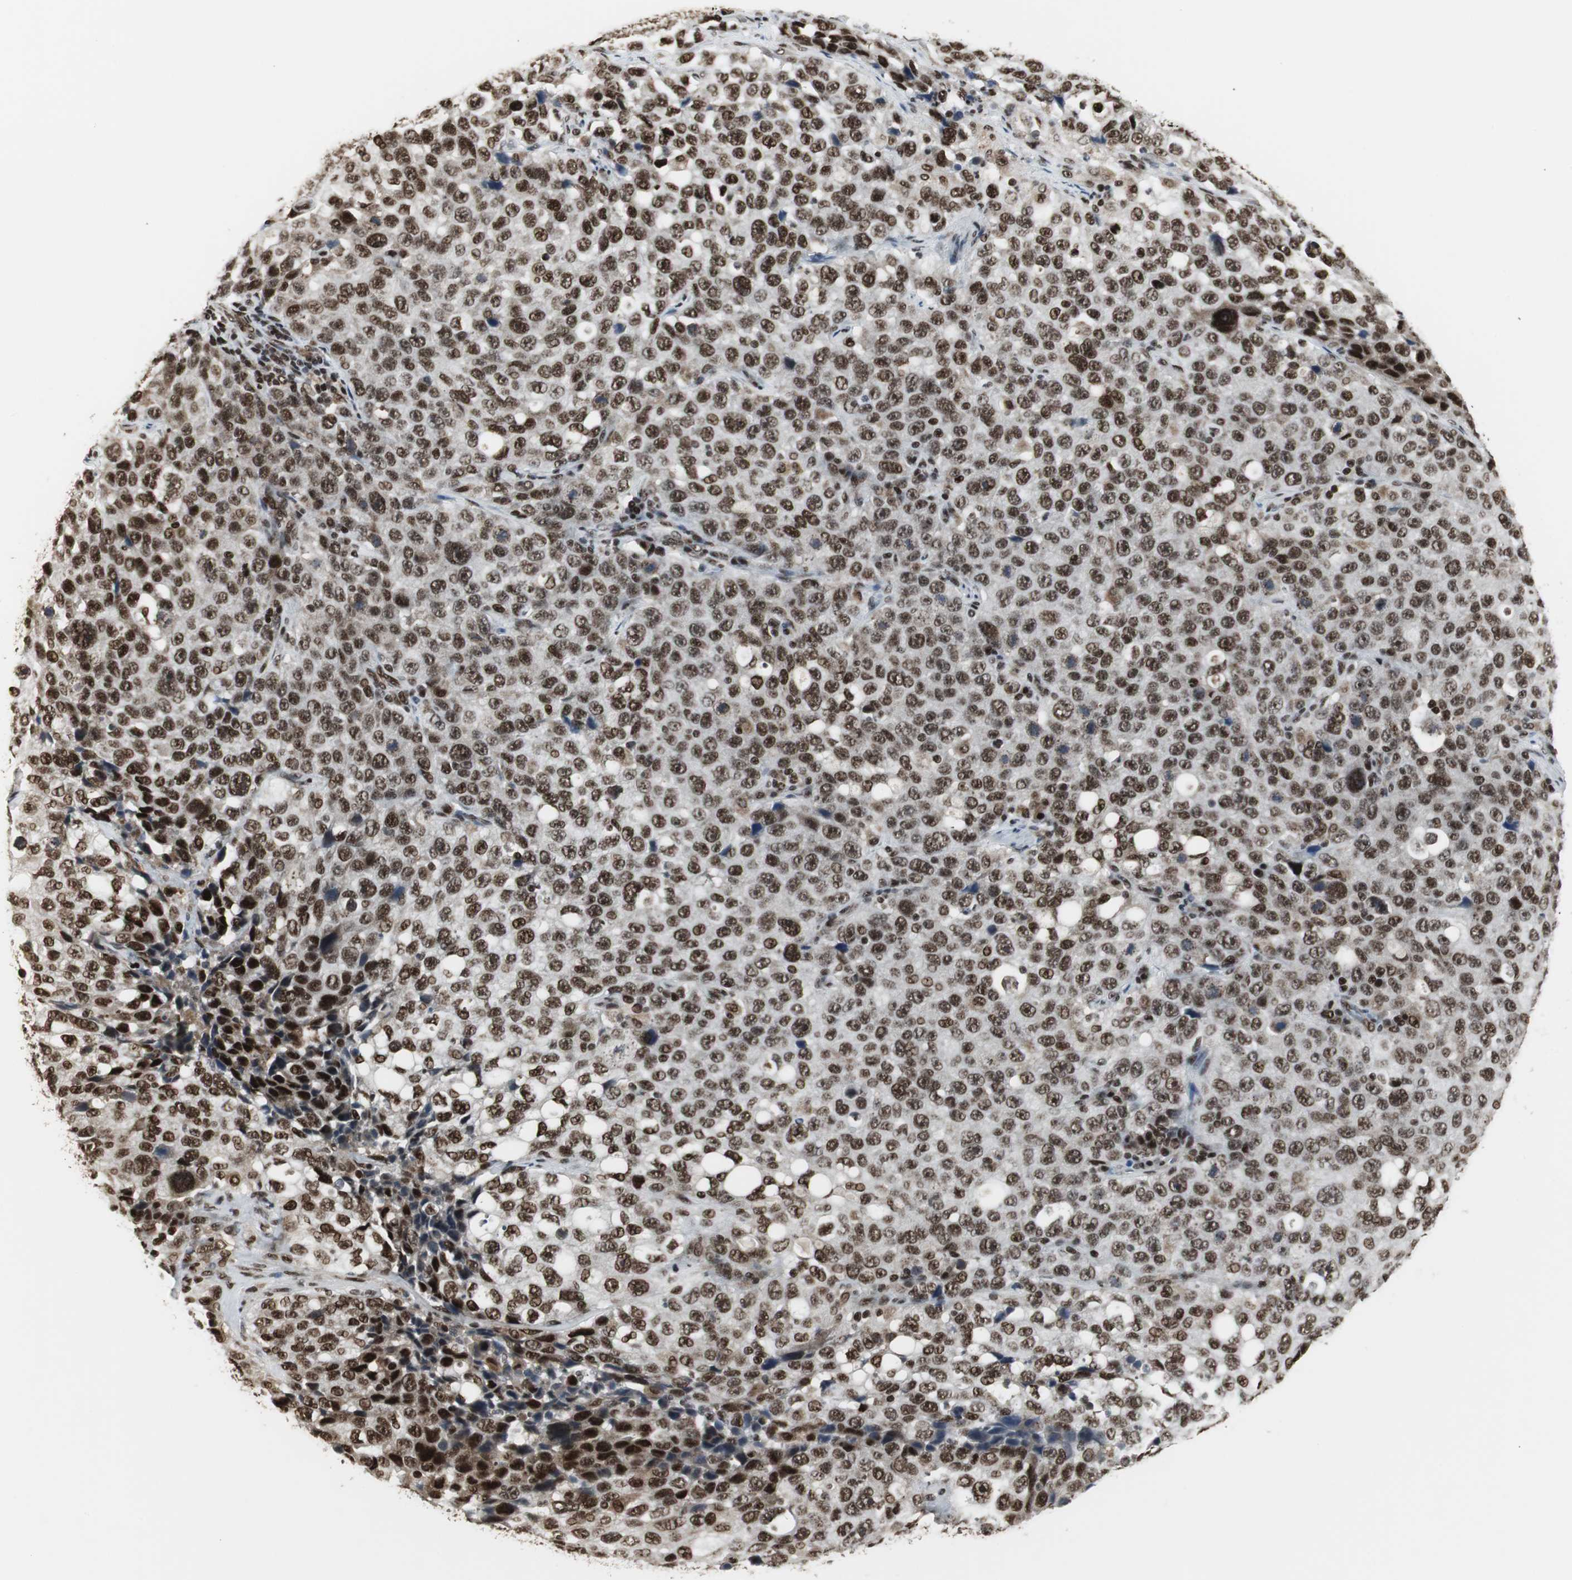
{"staining": {"intensity": "strong", "quantity": ">75%", "location": "nuclear"}, "tissue": "stomach cancer", "cell_type": "Tumor cells", "image_type": "cancer", "snomed": [{"axis": "morphology", "description": "Normal tissue, NOS"}, {"axis": "morphology", "description": "Adenocarcinoma, NOS"}, {"axis": "topography", "description": "Stomach"}], "caption": "Strong nuclear protein positivity is appreciated in approximately >75% of tumor cells in stomach cancer (adenocarcinoma). The staining was performed using DAB to visualize the protein expression in brown, while the nuclei were stained in blue with hematoxylin (Magnification: 20x).", "gene": "PARN", "patient": {"sex": "male", "age": 48}}